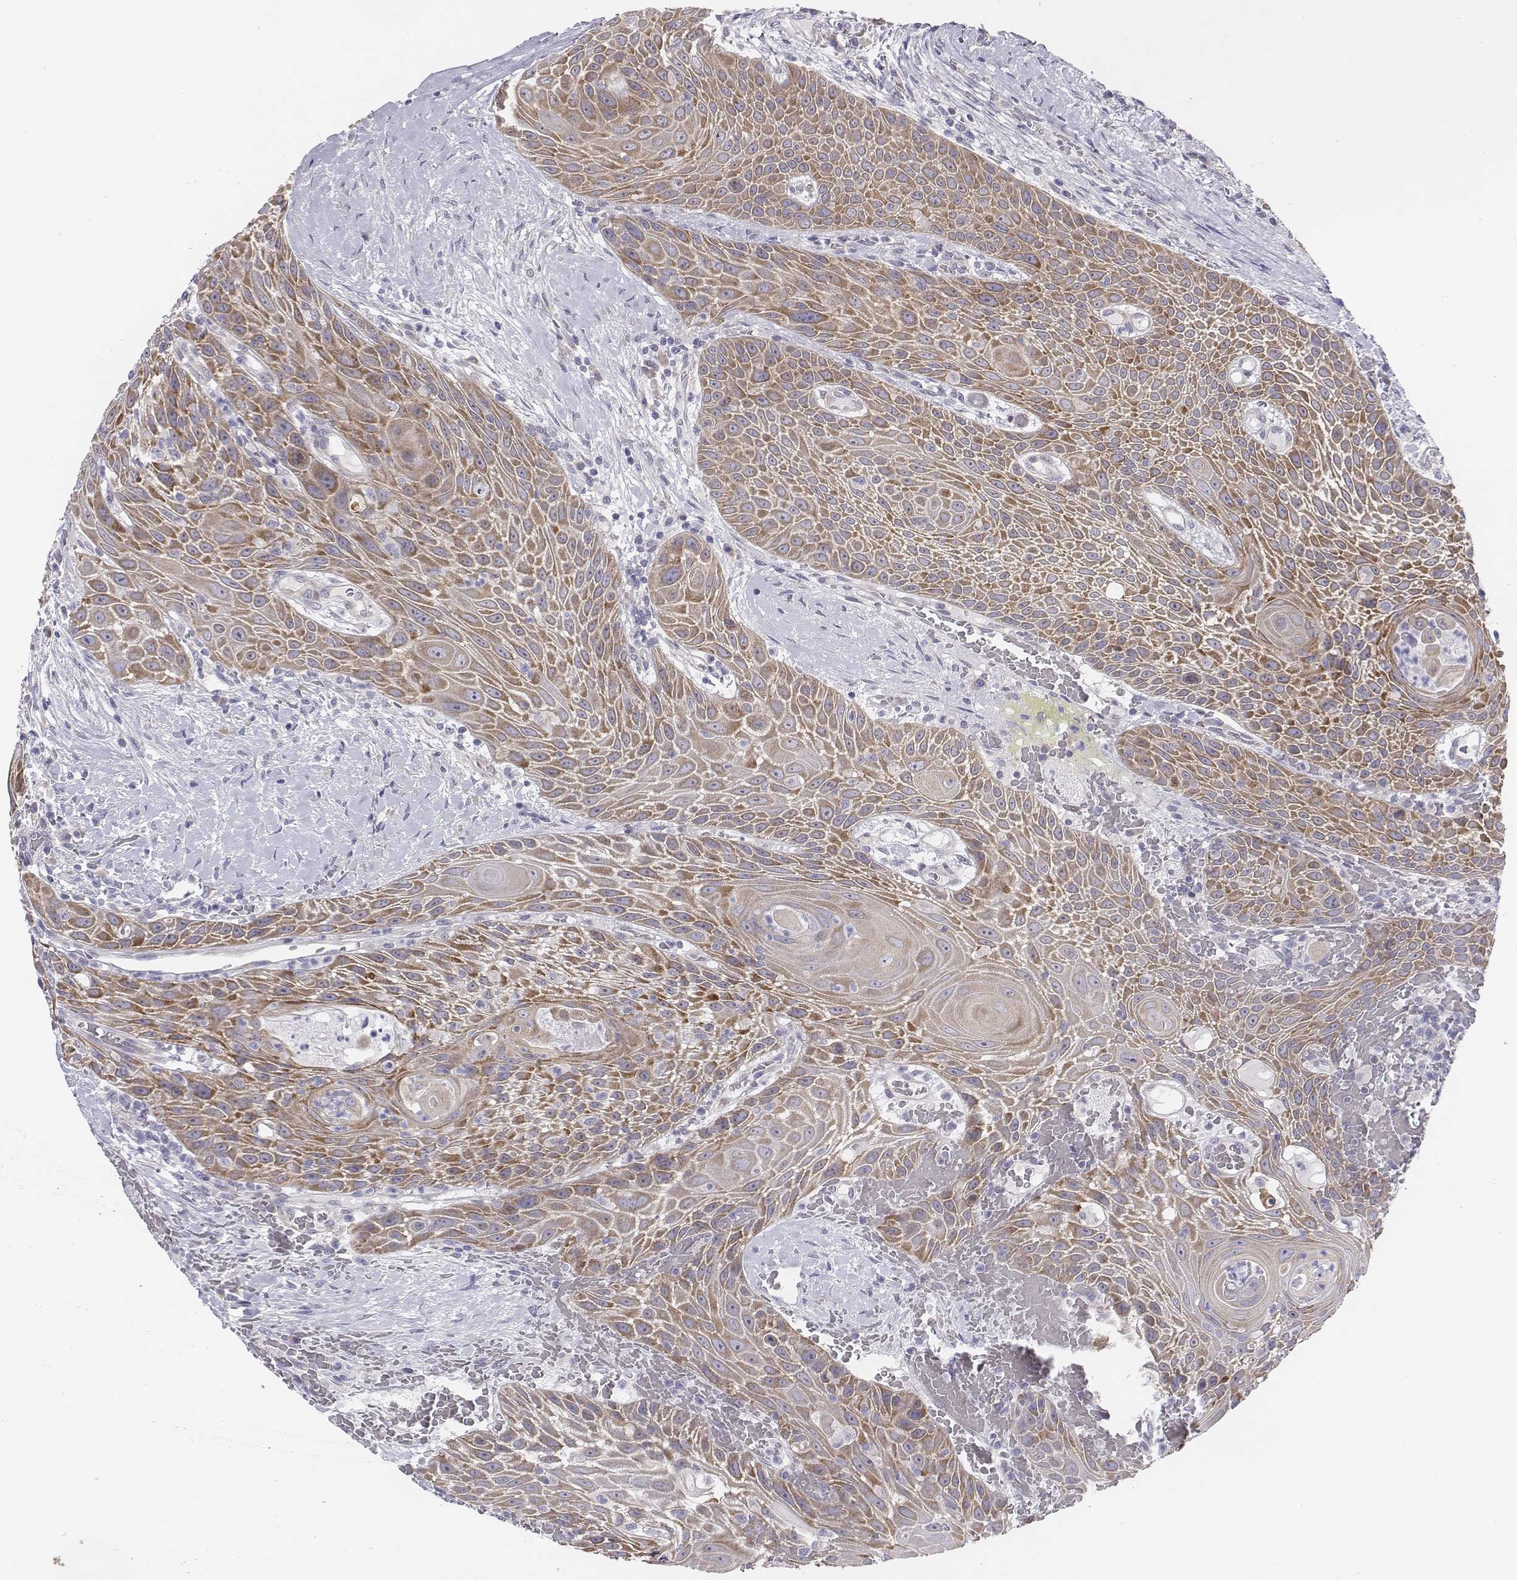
{"staining": {"intensity": "moderate", "quantity": "25%-75%", "location": "cytoplasmic/membranous"}, "tissue": "head and neck cancer", "cell_type": "Tumor cells", "image_type": "cancer", "snomed": [{"axis": "morphology", "description": "Squamous cell carcinoma, NOS"}, {"axis": "topography", "description": "Head-Neck"}], "caption": "Human squamous cell carcinoma (head and neck) stained with a protein marker demonstrates moderate staining in tumor cells.", "gene": "CHST14", "patient": {"sex": "male", "age": 69}}